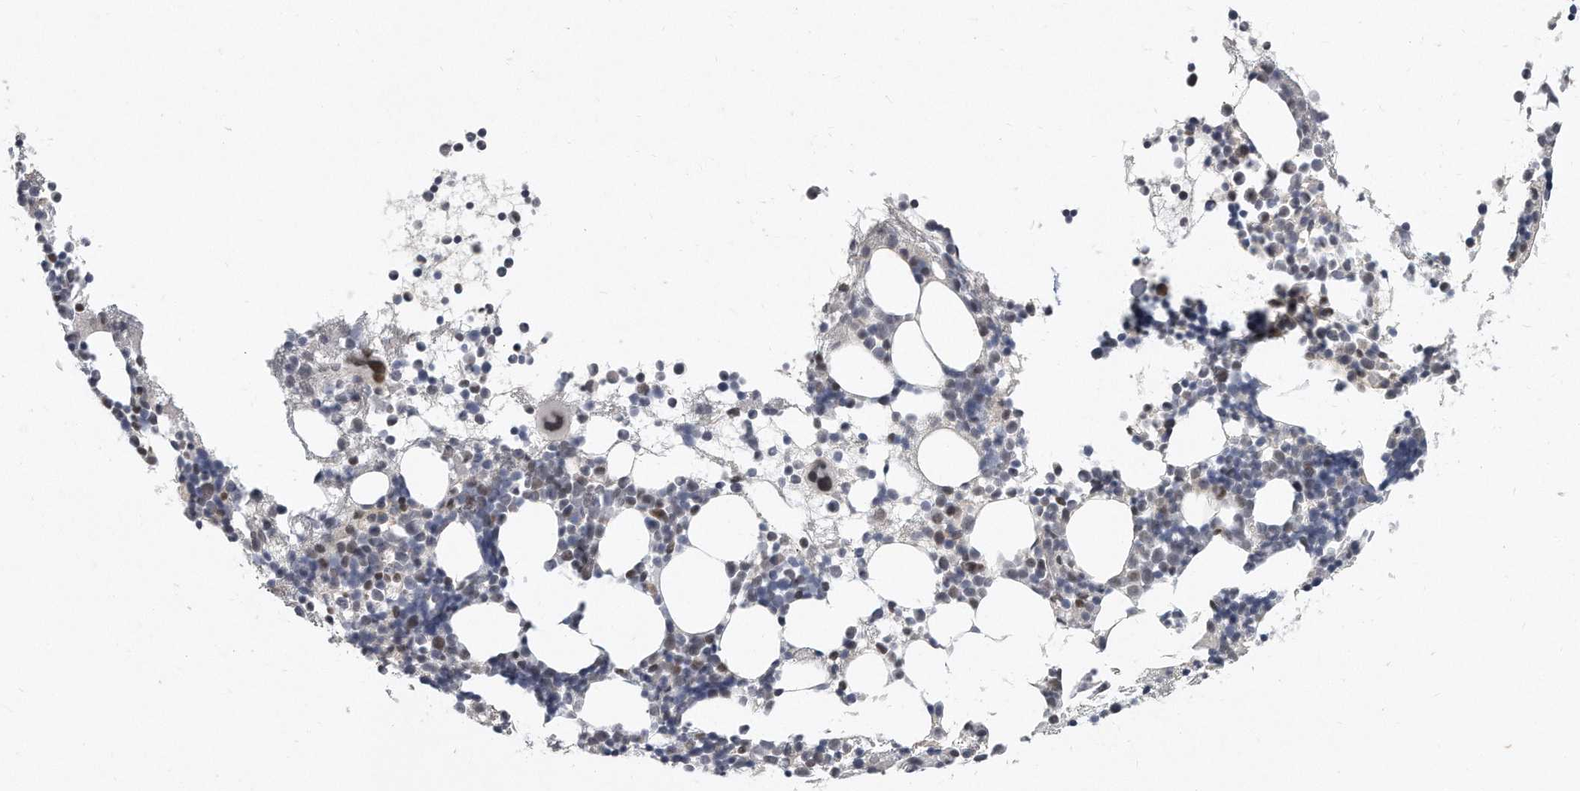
{"staining": {"intensity": "moderate", "quantity": "<25%", "location": "nuclear"}, "tissue": "bone marrow", "cell_type": "Hematopoietic cells", "image_type": "normal", "snomed": [{"axis": "morphology", "description": "Normal tissue, NOS"}, {"axis": "topography", "description": "Bone marrow"}], "caption": "Bone marrow stained with immunohistochemistry displays moderate nuclear staining in about <25% of hematopoietic cells.", "gene": "CTBP2", "patient": {"sex": "female", "age": 57}}